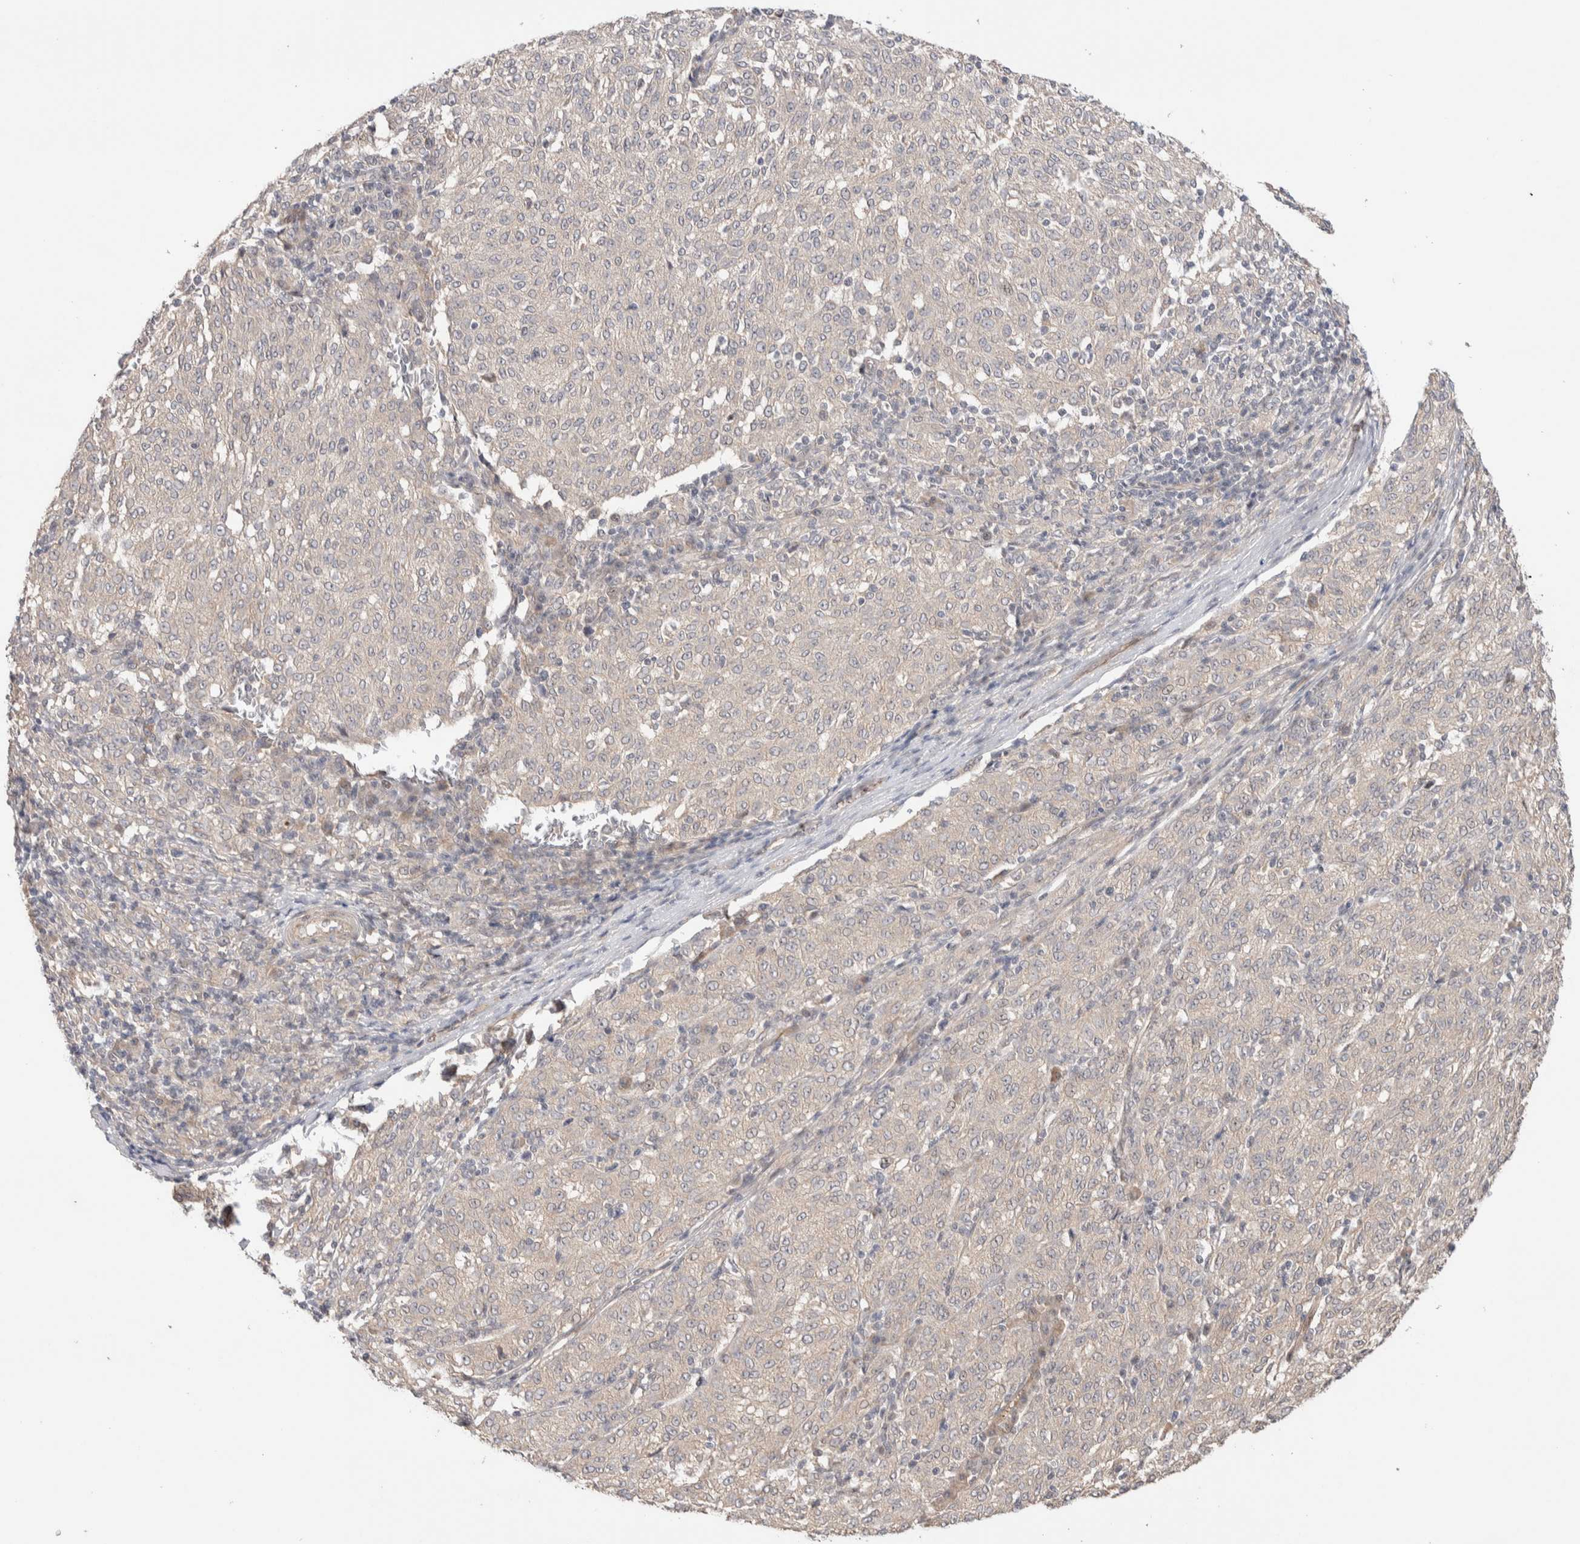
{"staining": {"intensity": "negative", "quantity": "none", "location": "none"}, "tissue": "melanoma", "cell_type": "Tumor cells", "image_type": "cancer", "snomed": [{"axis": "morphology", "description": "Malignant melanoma, NOS"}, {"axis": "topography", "description": "Skin"}], "caption": "Malignant melanoma stained for a protein using immunohistochemistry (IHC) reveals no positivity tumor cells.", "gene": "PRDM15", "patient": {"sex": "female", "age": 72}}